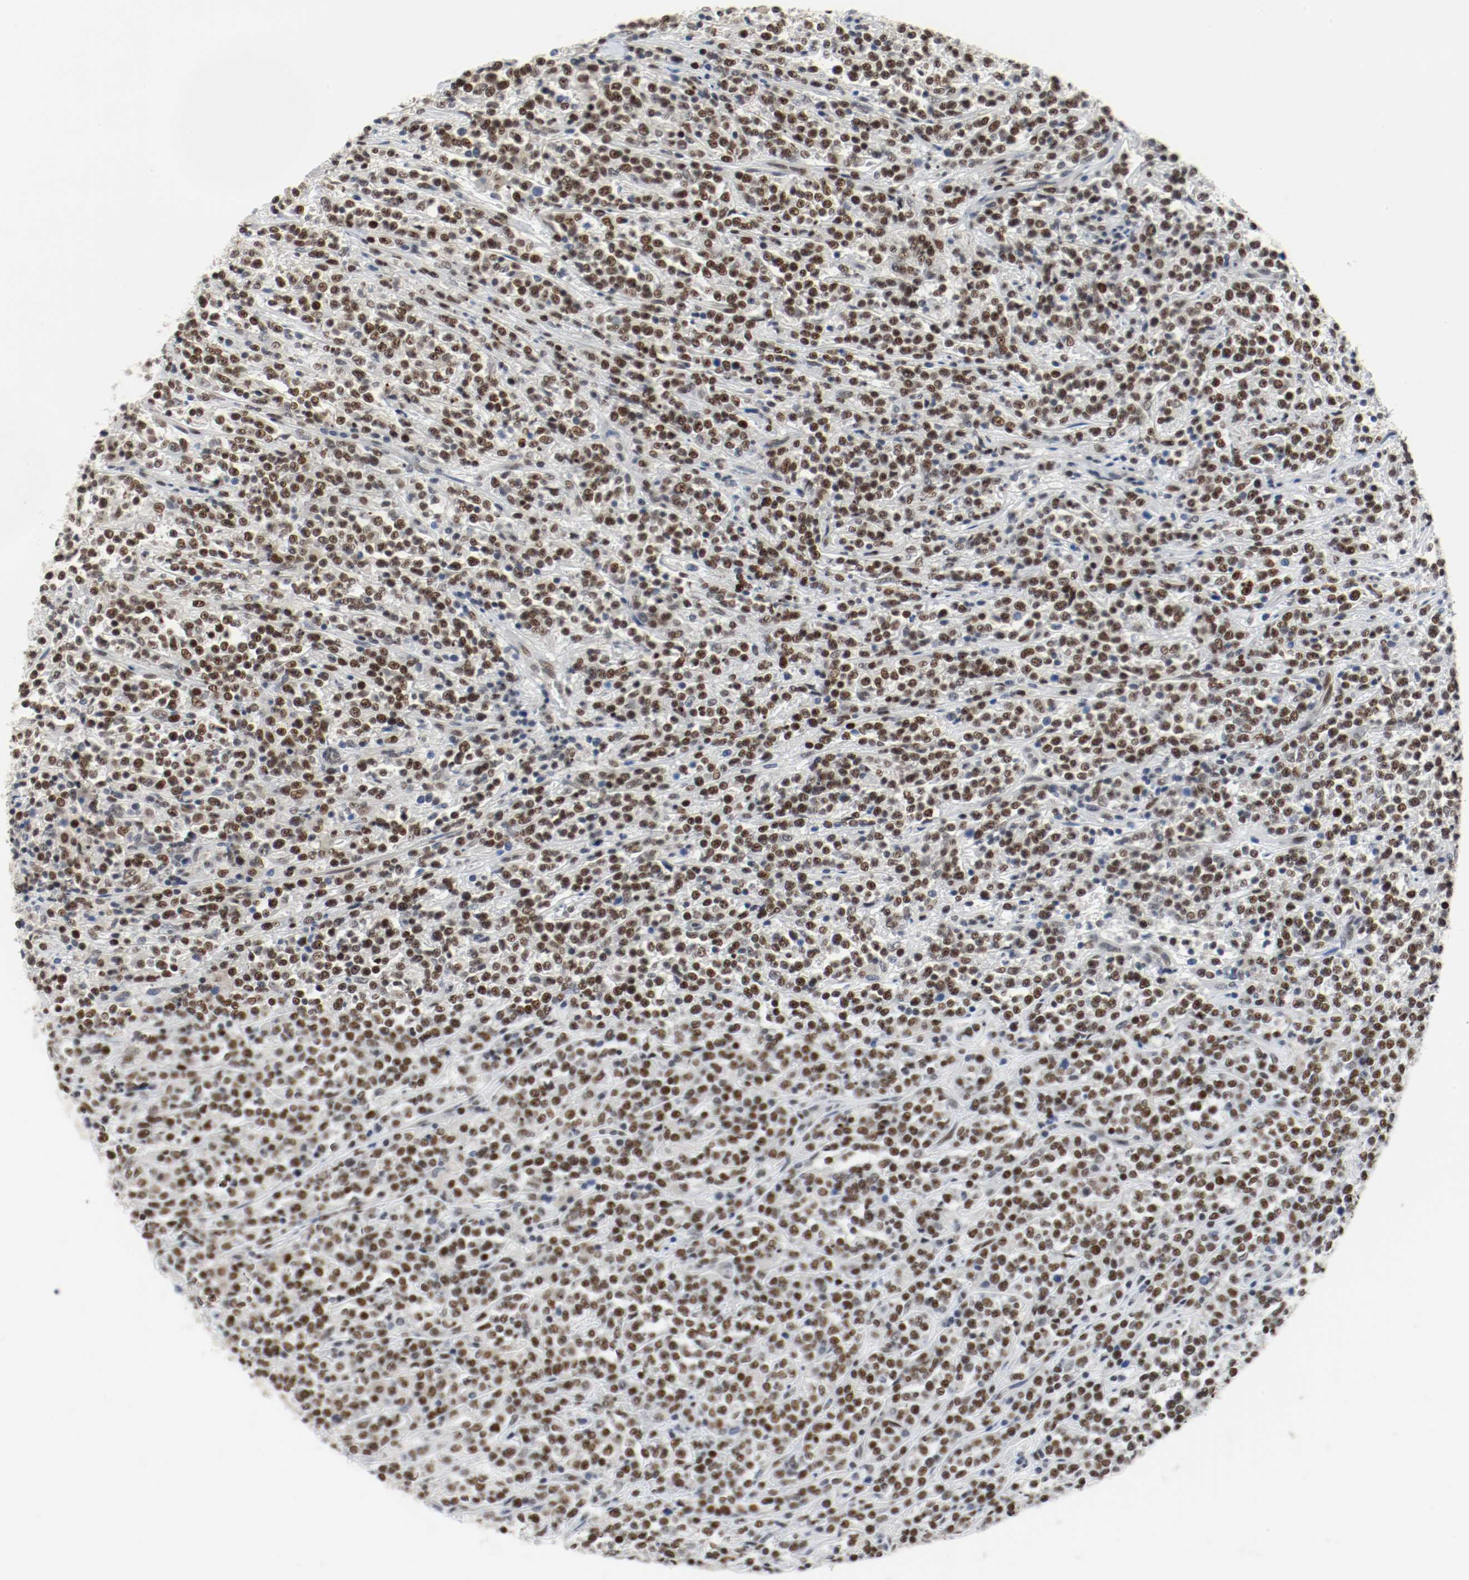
{"staining": {"intensity": "strong", "quantity": ">75%", "location": "nuclear"}, "tissue": "lymphoma", "cell_type": "Tumor cells", "image_type": "cancer", "snomed": [{"axis": "morphology", "description": "Malignant lymphoma, non-Hodgkin's type, High grade"}, {"axis": "topography", "description": "Soft tissue"}], "caption": "This photomicrograph reveals immunohistochemistry (IHC) staining of human lymphoma, with high strong nuclear expression in approximately >75% of tumor cells.", "gene": "ASH1L", "patient": {"sex": "male", "age": 18}}